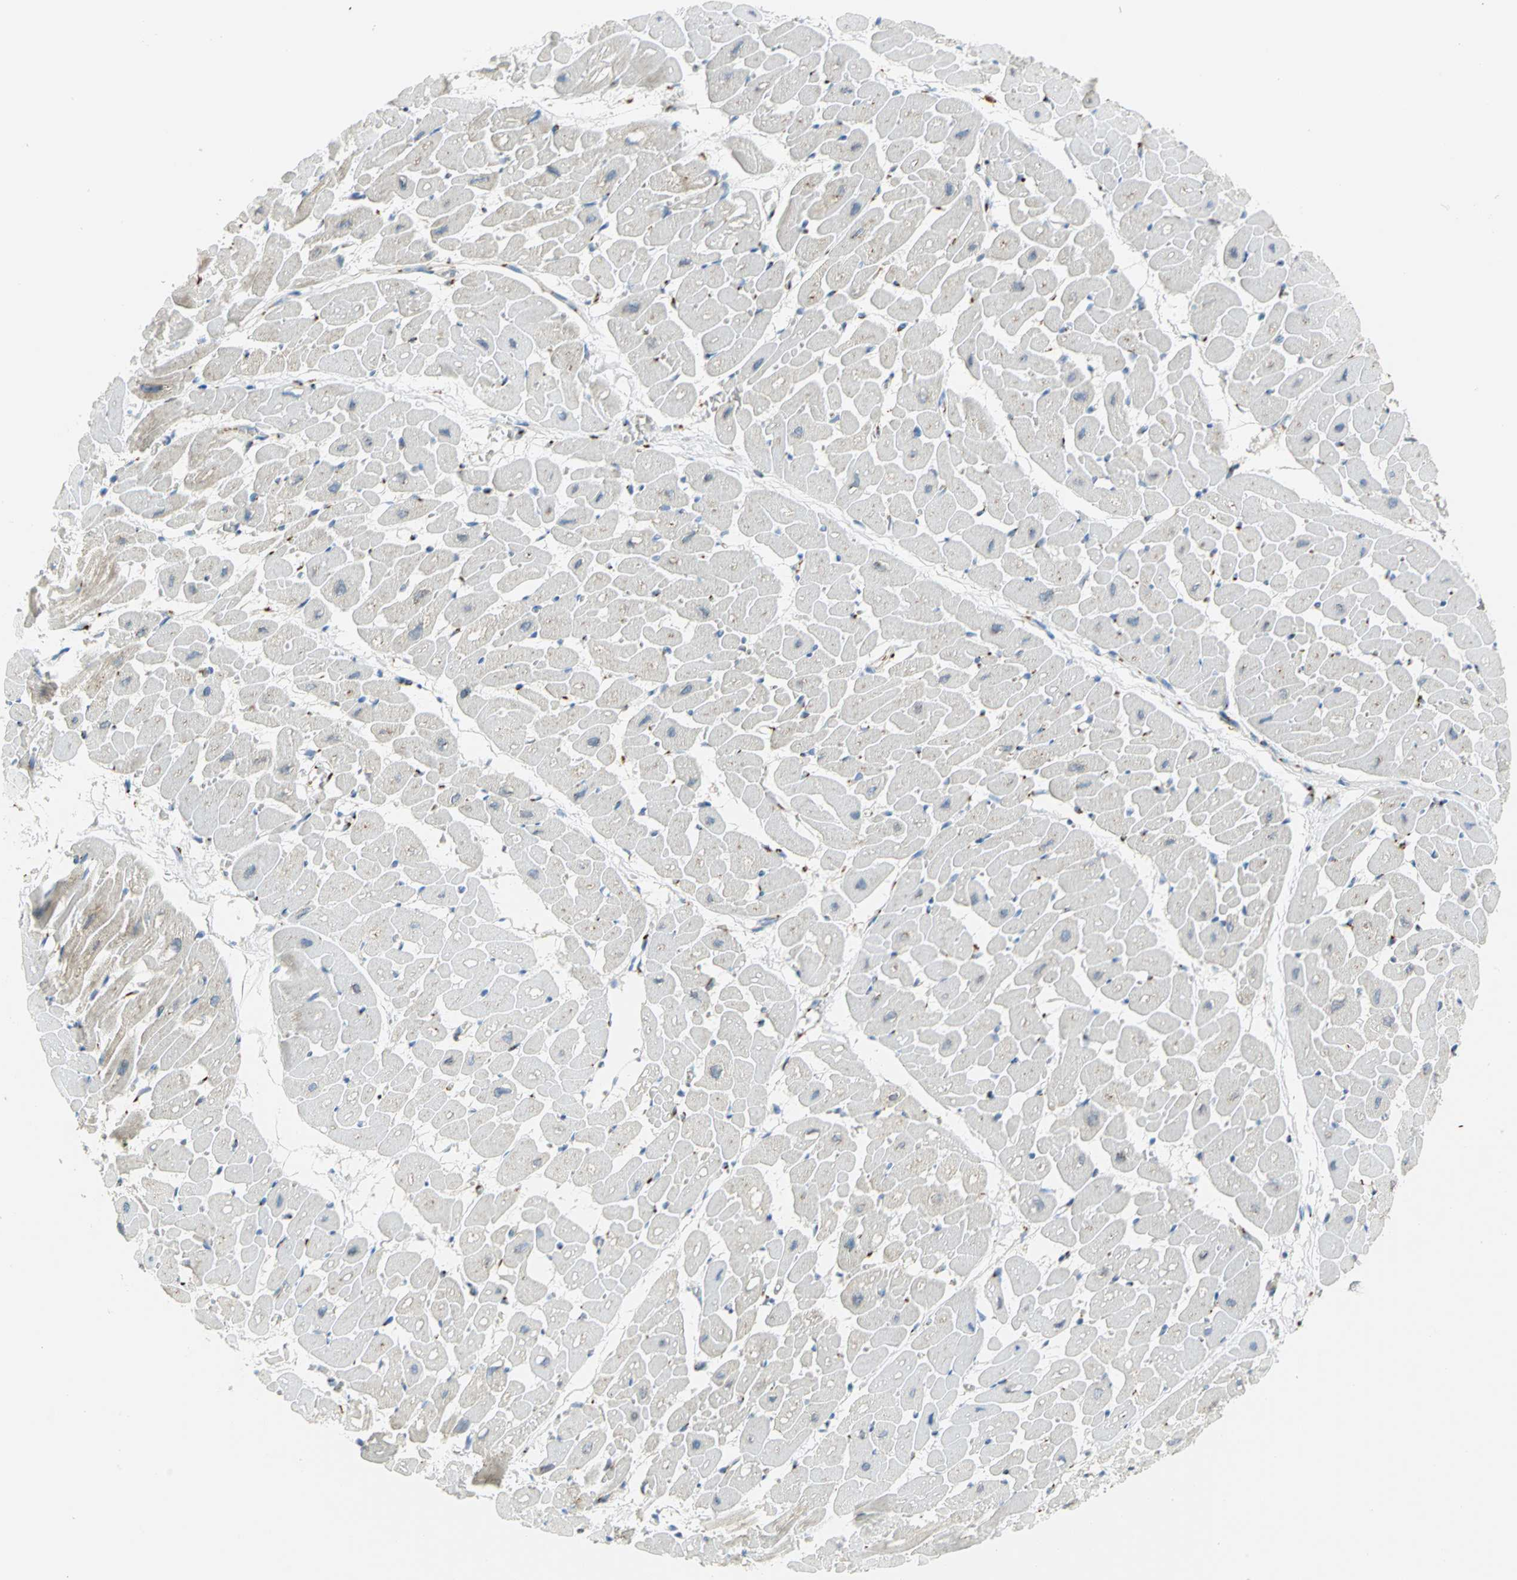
{"staining": {"intensity": "negative", "quantity": "none", "location": "none"}, "tissue": "heart muscle", "cell_type": "Cardiomyocytes", "image_type": "normal", "snomed": [{"axis": "morphology", "description": "Normal tissue, NOS"}, {"axis": "topography", "description": "Heart"}], "caption": "Immunohistochemistry micrograph of normal heart muscle: human heart muscle stained with DAB (3,3'-diaminobenzidine) demonstrates no significant protein staining in cardiomyocytes. (Immunohistochemistry, brightfield microscopy, high magnification).", "gene": "GPR3", "patient": {"sex": "male", "age": 45}}